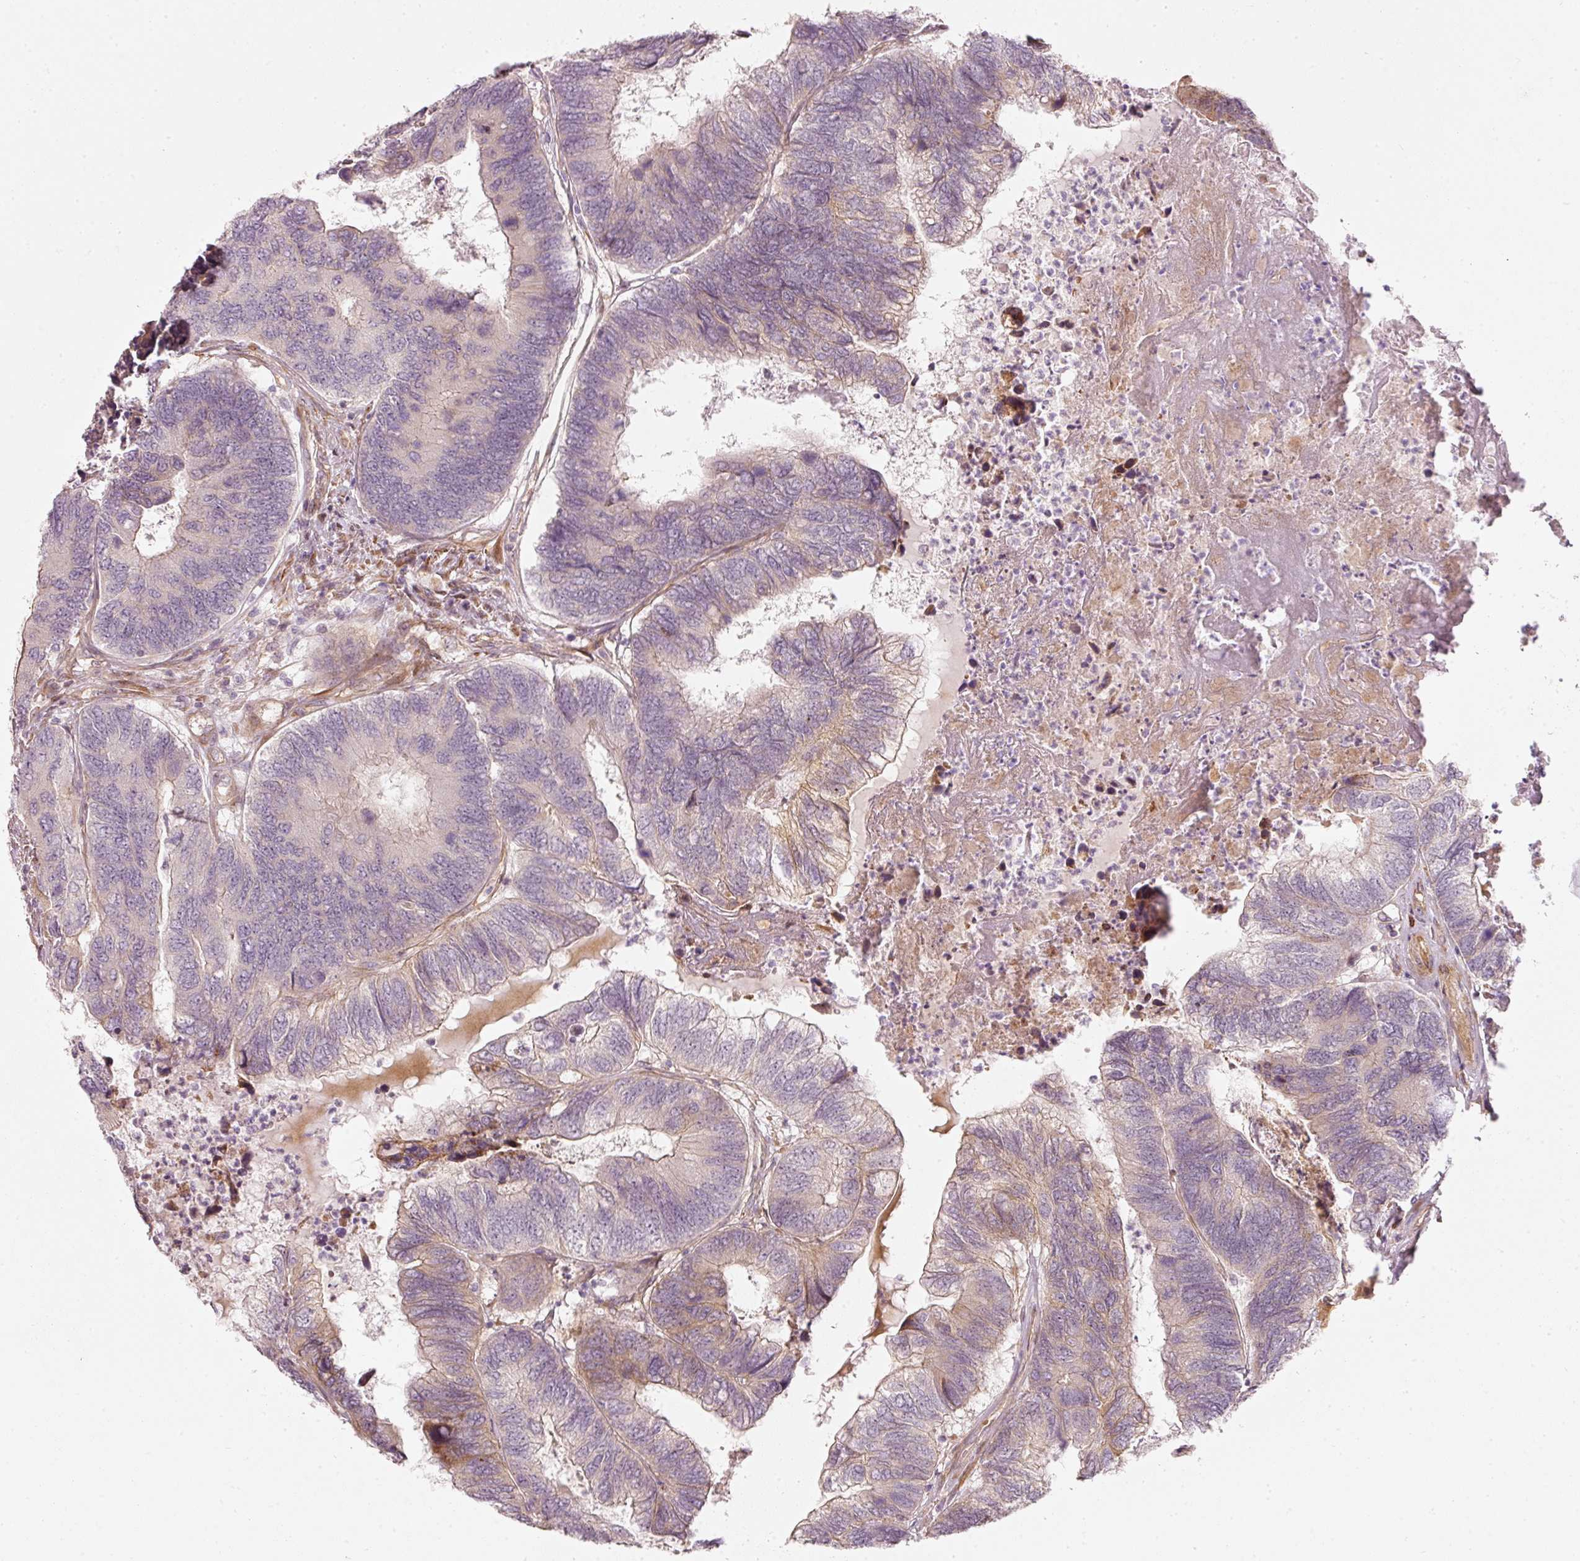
{"staining": {"intensity": "weak", "quantity": "25%-75%", "location": "cytoplasmic/membranous"}, "tissue": "colorectal cancer", "cell_type": "Tumor cells", "image_type": "cancer", "snomed": [{"axis": "morphology", "description": "Adenocarcinoma, NOS"}, {"axis": "topography", "description": "Colon"}], "caption": "Protein positivity by IHC shows weak cytoplasmic/membranous staining in about 25%-75% of tumor cells in colorectal cancer. The staining was performed using DAB to visualize the protein expression in brown, while the nuclei were stained in blue with hematoxylin (Magnification: 20x).", "gene": "KCNQ1", "patient": {"sex": "female", "age": 67}}